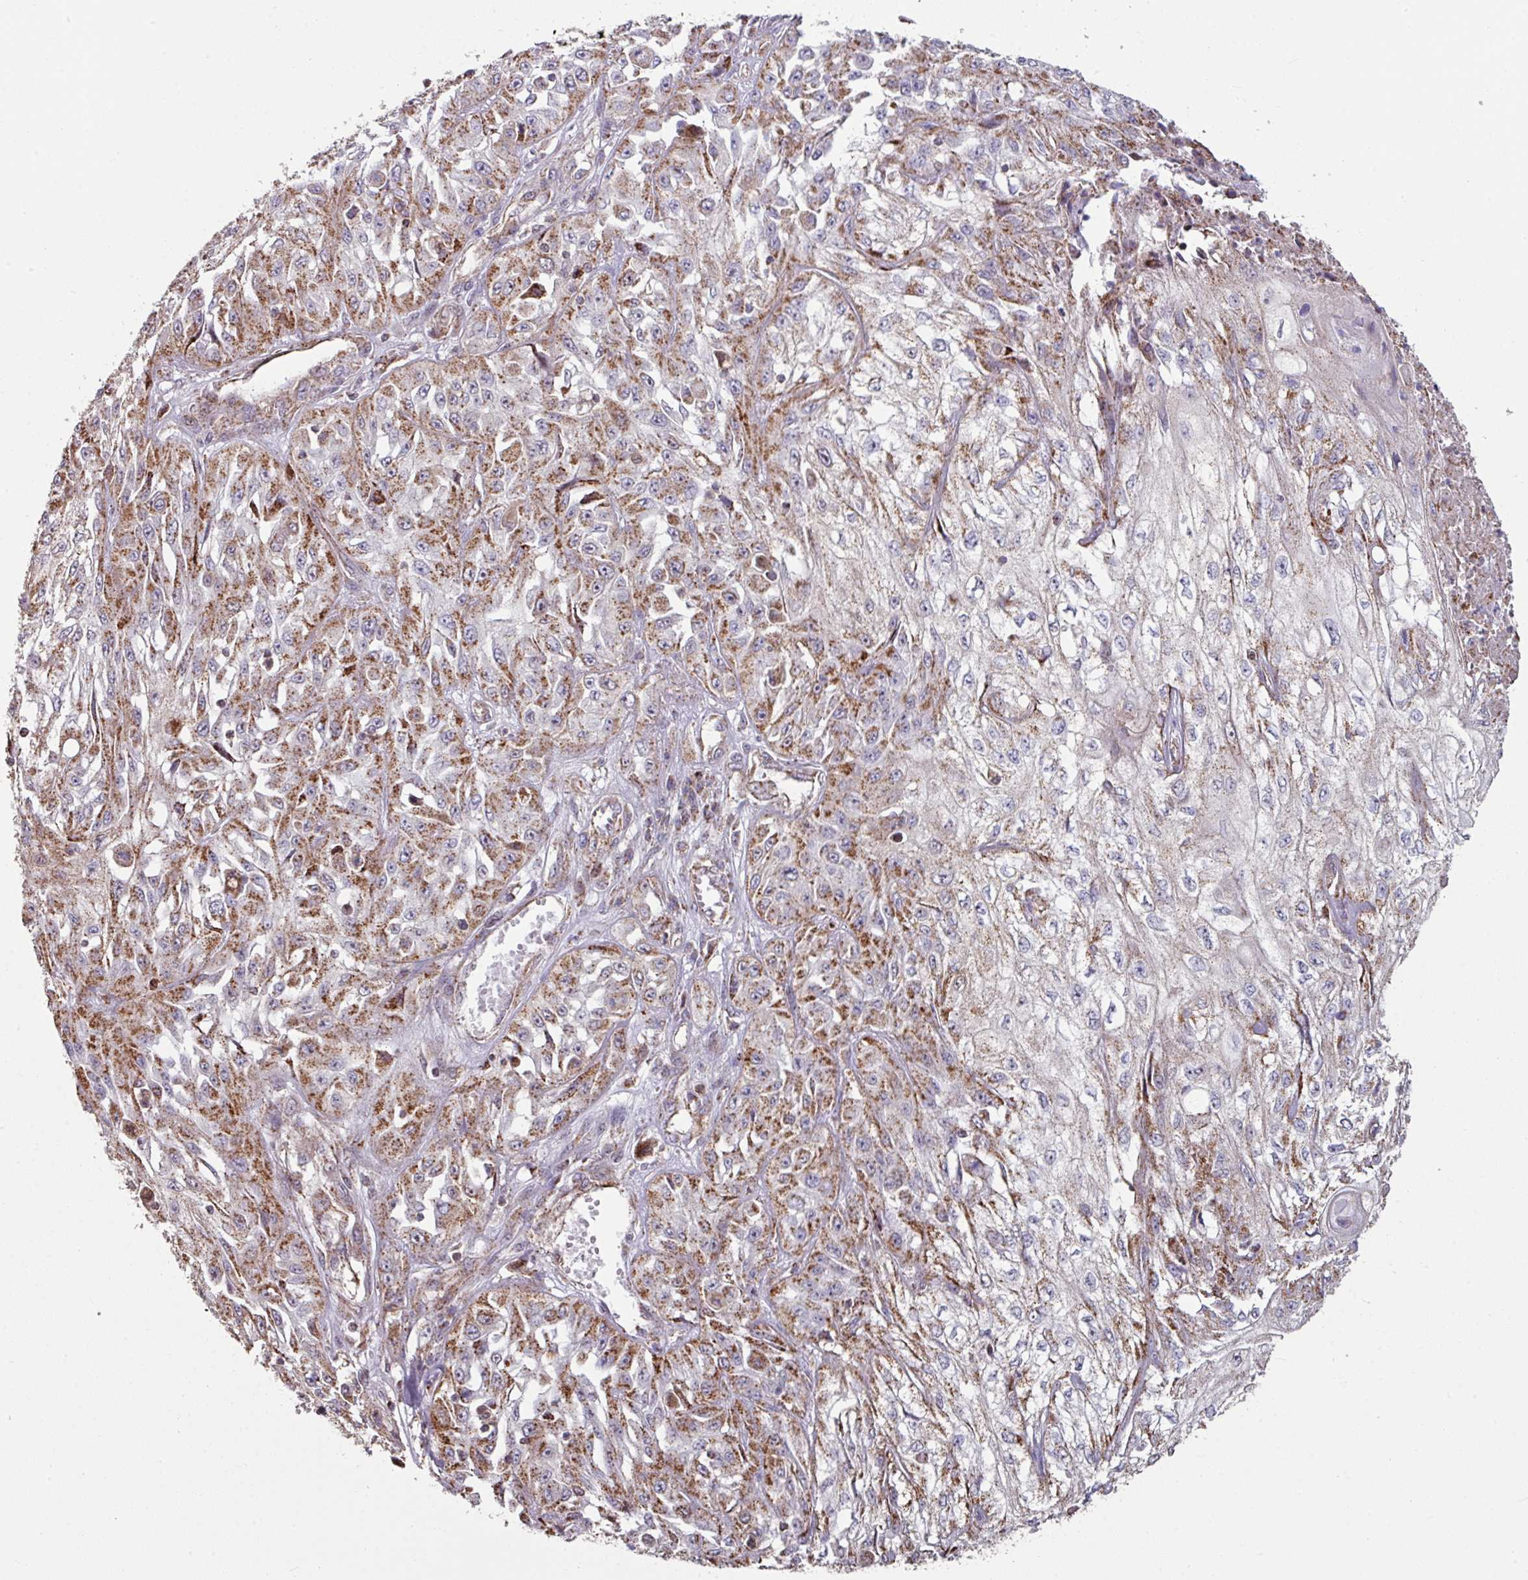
{"staining": {"intensity": "moderate", "quantity": "25%-75%", "location": "cytoplasmic/membranous"}, "tissue": "skin cancer", "cell_type": "Tumor cells", "image_type": "cancer", "snomed": [{"axis": "morphology", "description": "Squamous cell carcinoma, NOS"}, {"axis": "morphology", "description": "Squamous cell carcinoma, metastatic, NOS"}, {"axis": "topography", "description": "Skin"}, {"axis": "topography", "description": "Lymph node"}], "caption": "Brown immunohistochemical staining in skin cancer shows moderate cytoplasmic/membranous expression in approximately 25%-75% of tumor cells.", "gene": "OR2D3", "patient": {"sex": "male", "age": 75}}